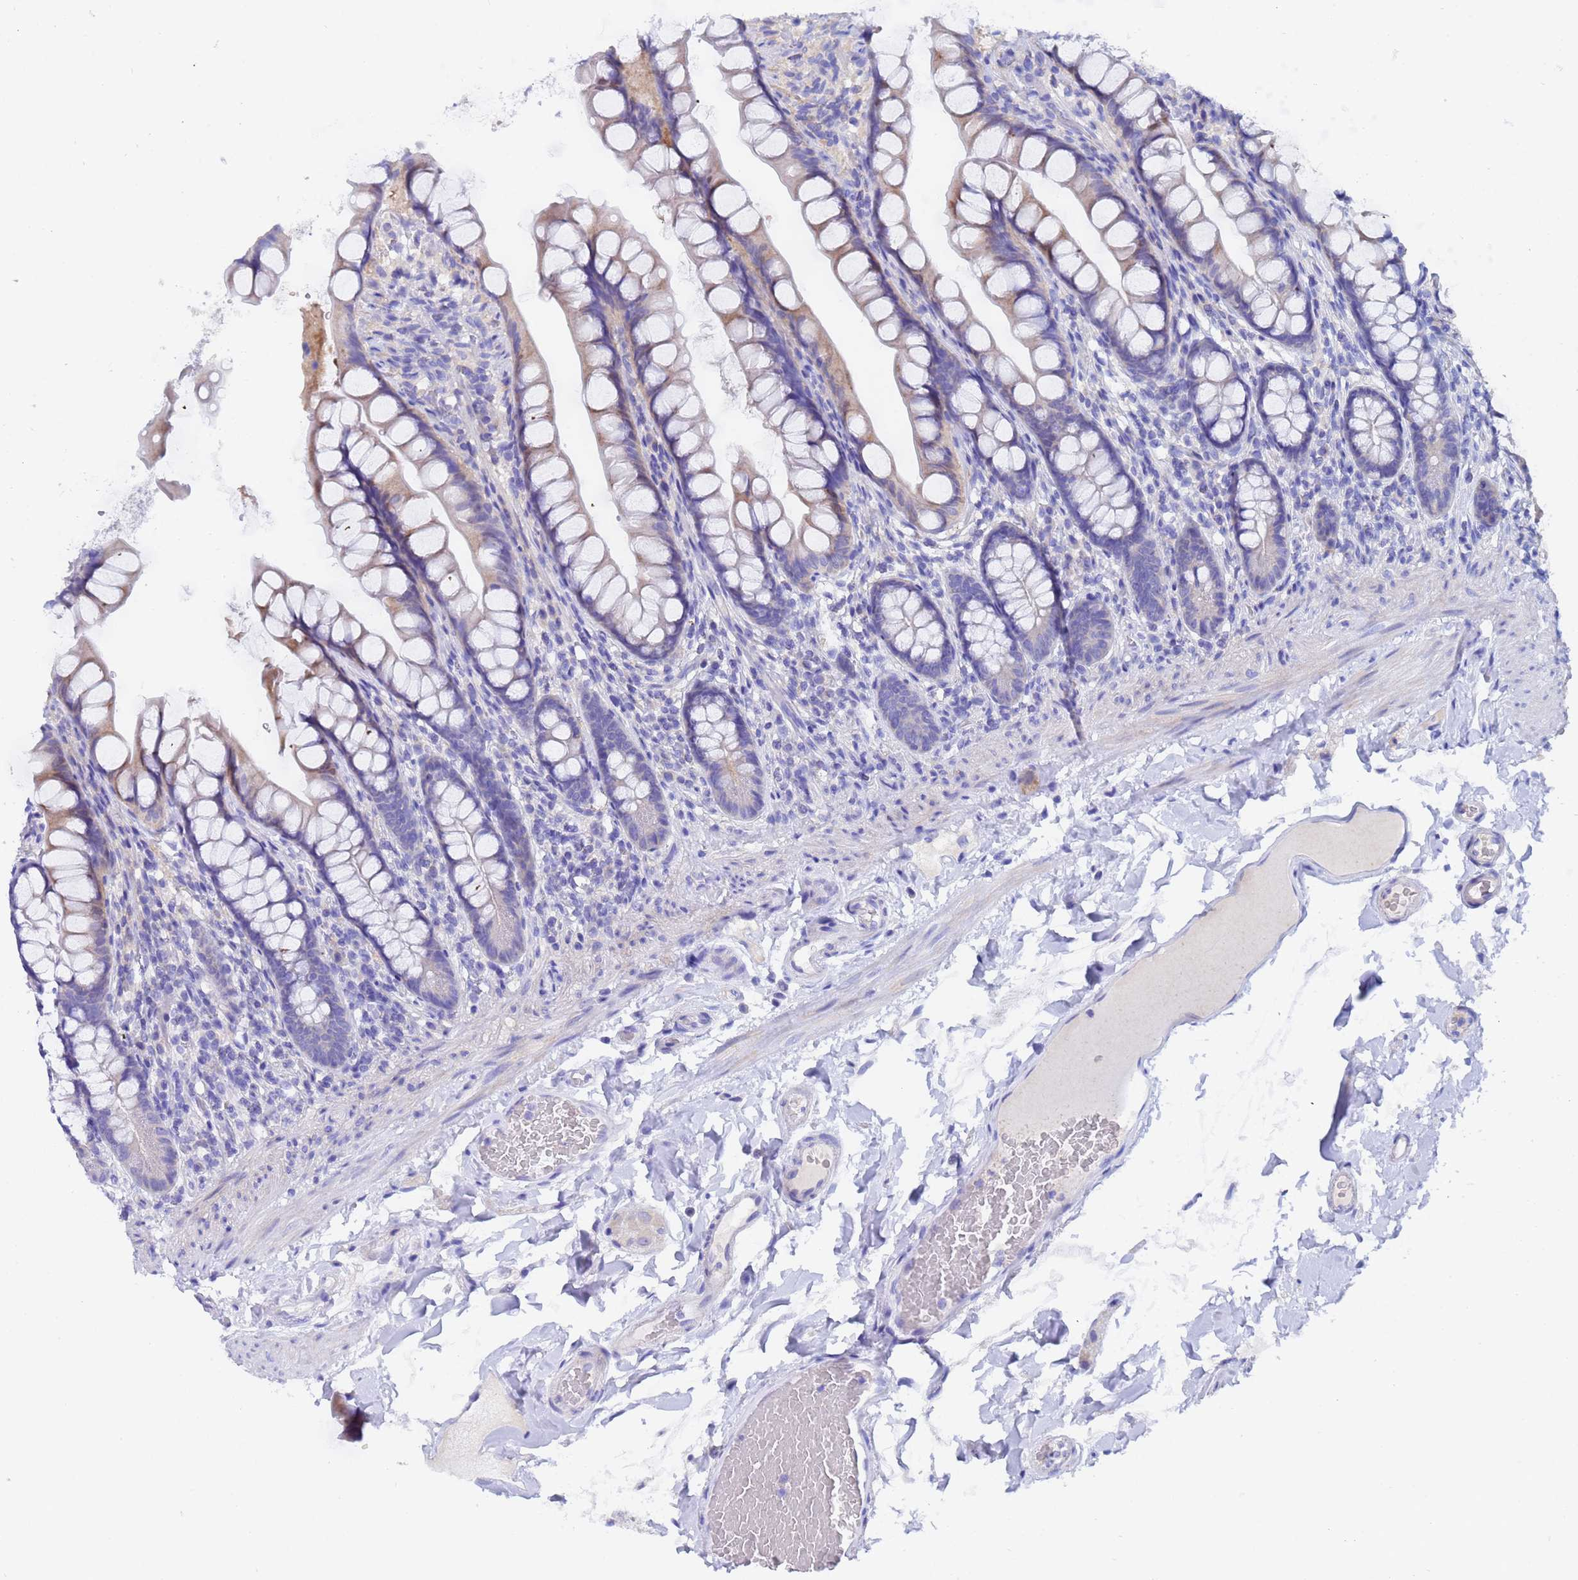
{"staining": {"intensity": "weak", "quantity": "<25%", "location": "cytoplasmic/membranous"}, "tissue": "small intestine", "cell_type": "Glandular cells", "image_type": "normal", "snomed": [{"axis": "morphology", "description": "Normal tissue, NOS"}, {"axis": "topography", "description": "Small intestine"}], "caption": "High magnification brightfield microscopy of normal small intestine stained with DAB (brown) and counterstained with hematoxylin (blue): glandular cells show no significant expression.", "gene": "UBE2O", "patient": {"sex": "male", "age": 70}}